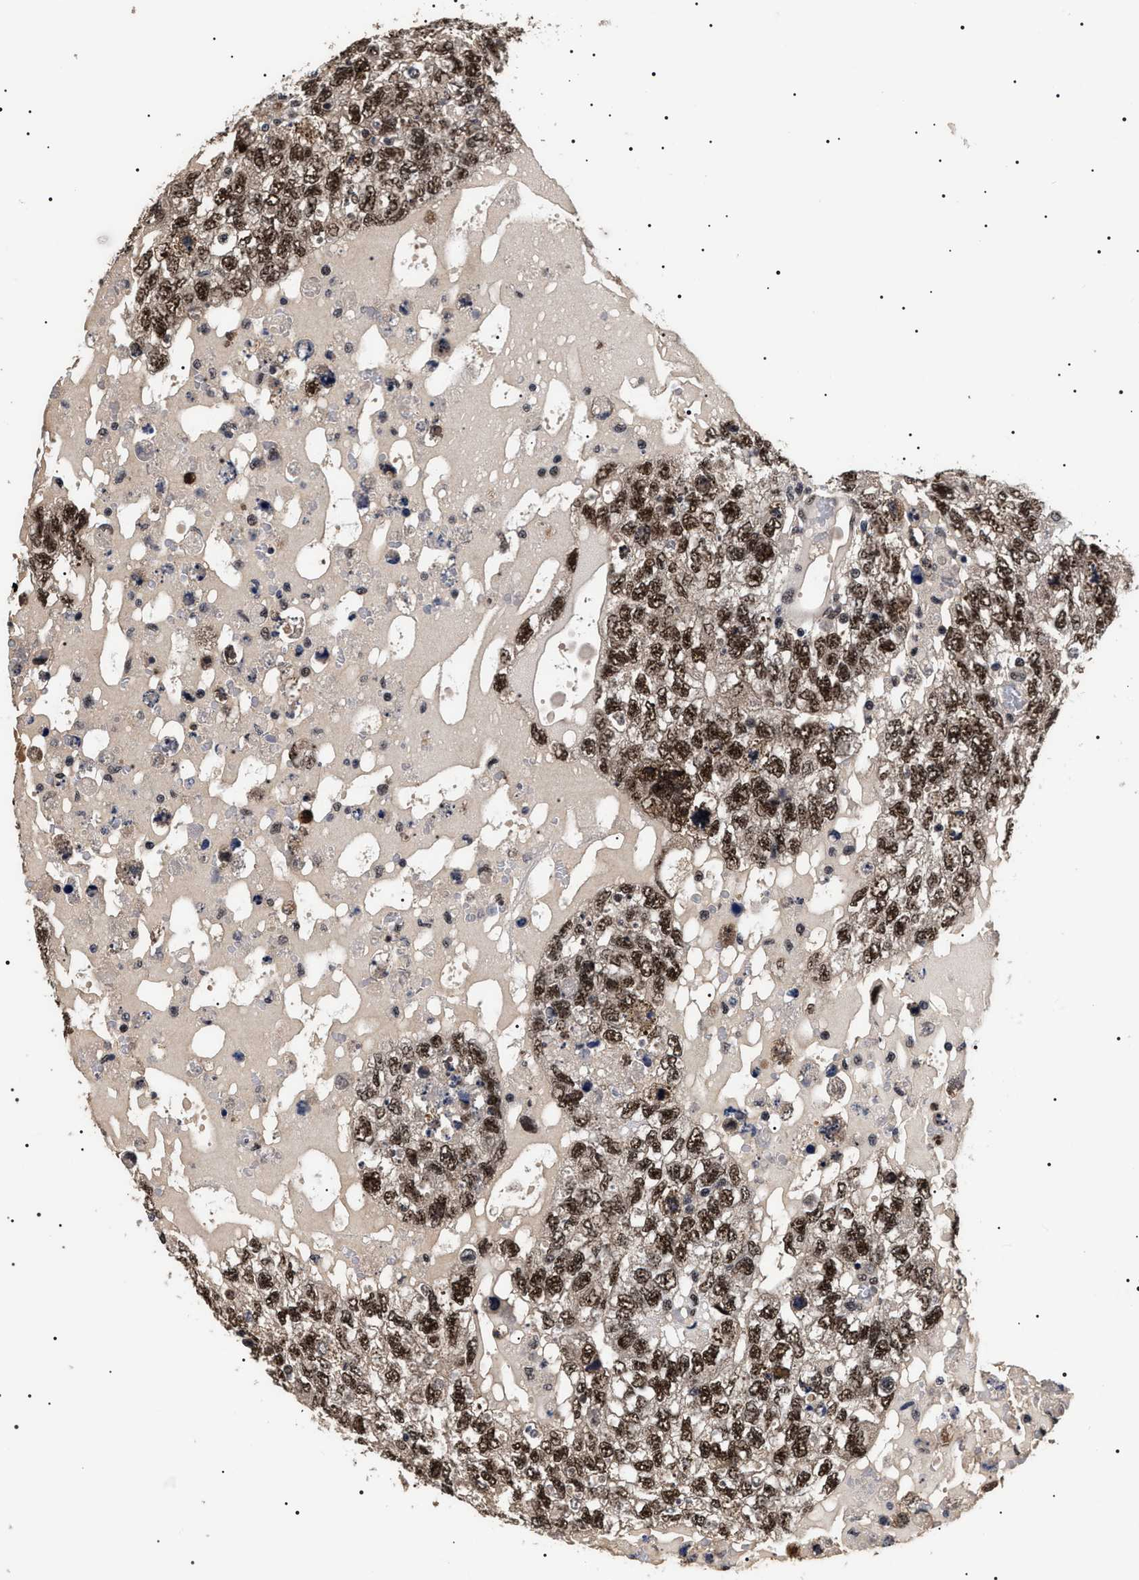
{"staining": {"intensity": "strong", "quantity": ">75%", "location": "nuclear"}, "tissue": "testis cancer", "cell_type": "Tumor cells", "image_type": "cancer", "snomed": [{"axis": "morphology", "description": "Carcinoma, Embryonal, NOS"}, {"axis": "topography", "description": "Testis"}], "caption": "Immunohistochemistry (DAB (3,3'-diaminobenzidine)) staining of human embryonal carcinoma (testis) reveals strong nuclear protein positivity in about >75% of tumor cells. (IHC, brightfield microscopy, high magnification).", "gene": "CAAP1", "patient": {"sex": "male", "age": 36}}